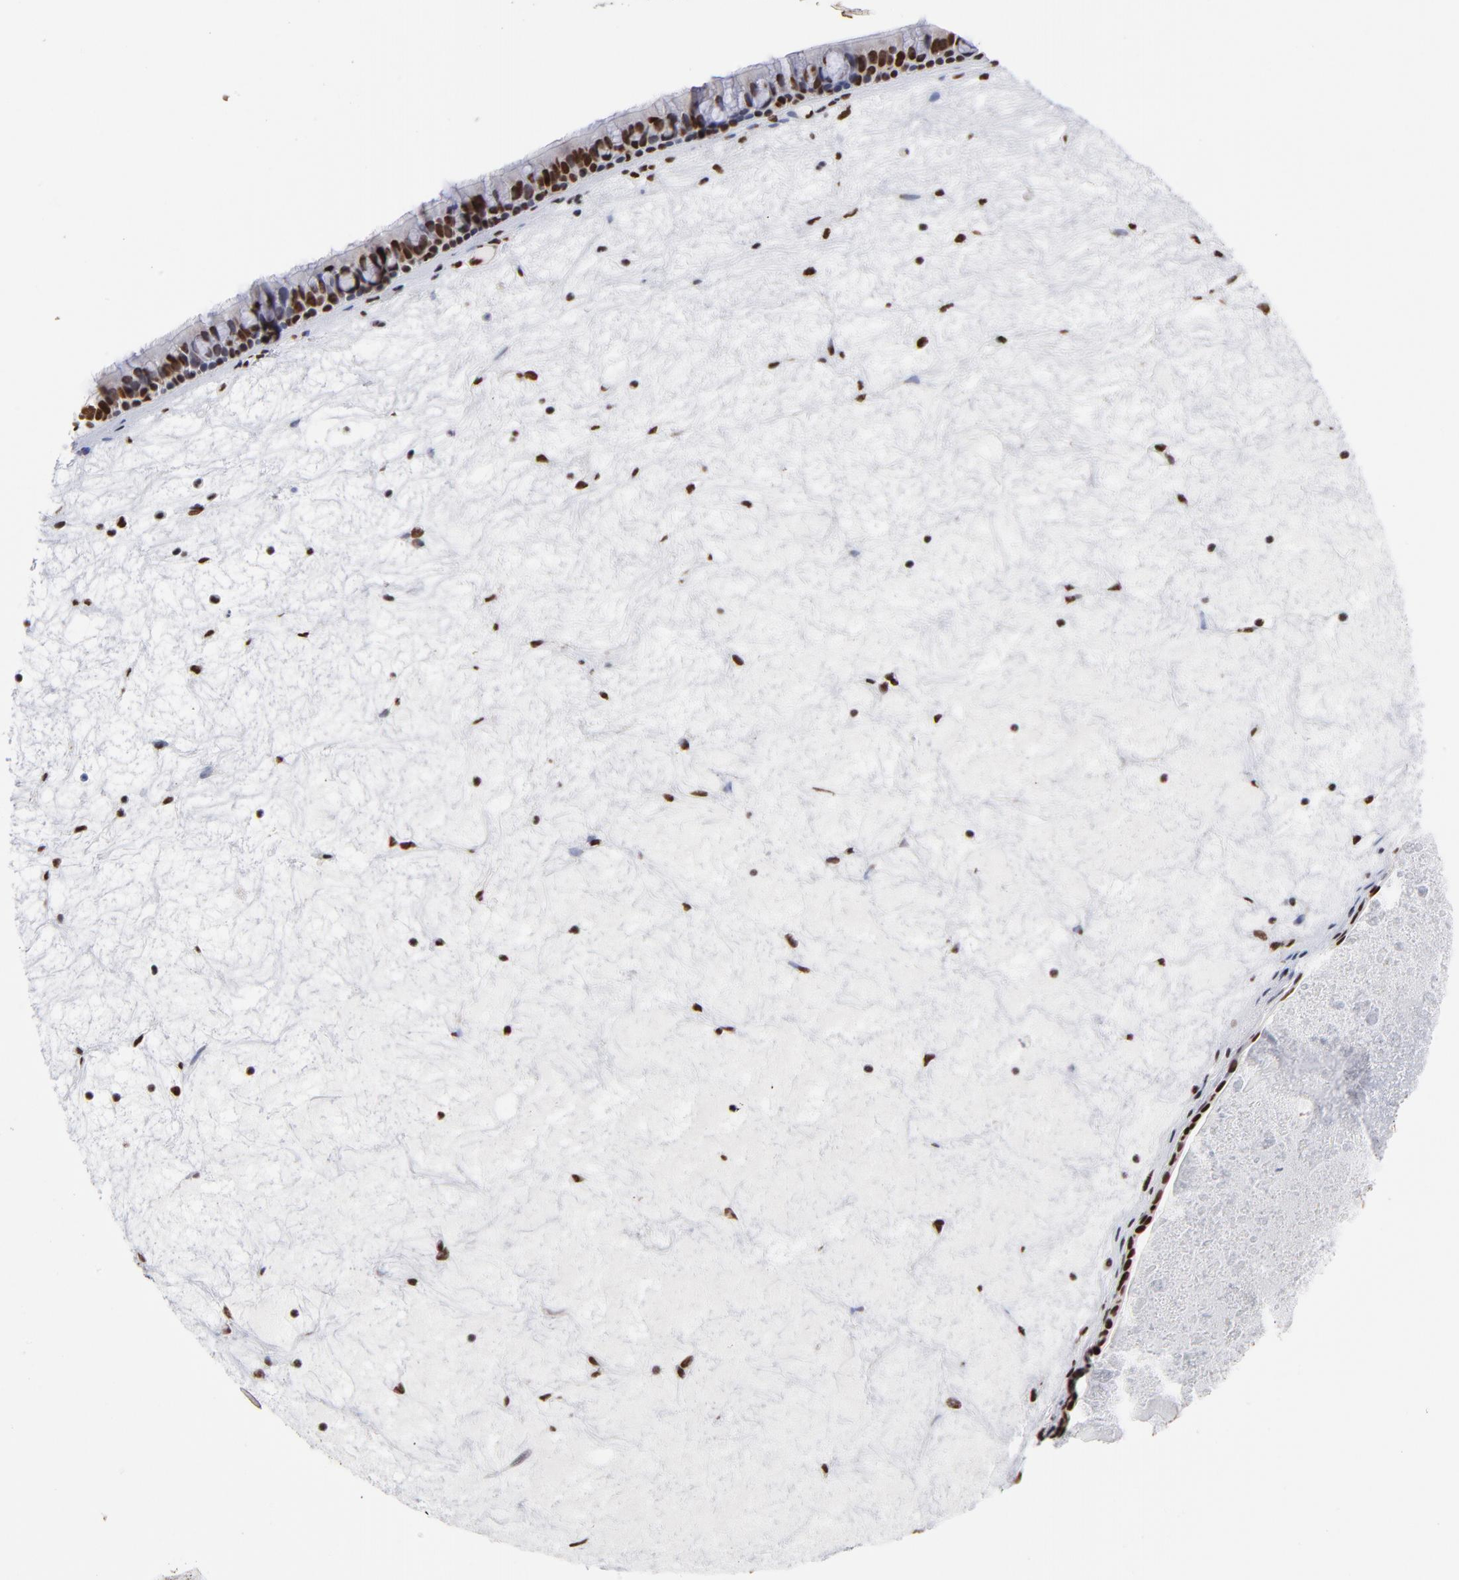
{"staining": {"intensity": "strong", "quantity": ">75%", "location": "nuclear"}, "tissue": "nasopharynx", "cell_type": "Respiratory epithelial cells", "image_type": "normal", "snomed": [{"axis": "morphology", "description": "Normal tissue, NOS"}, {"axis": "topography", "description": "Nasopharynx"}], "caption": "IHC micrograph of benign human nasopharynx stained for a protein (brown), which displays high levels of strong nuclear staining in approximately >75% of respiratory epithelial cells.", "gene": "ZNF3", "patient": {"sex": "female", "age": 78}}